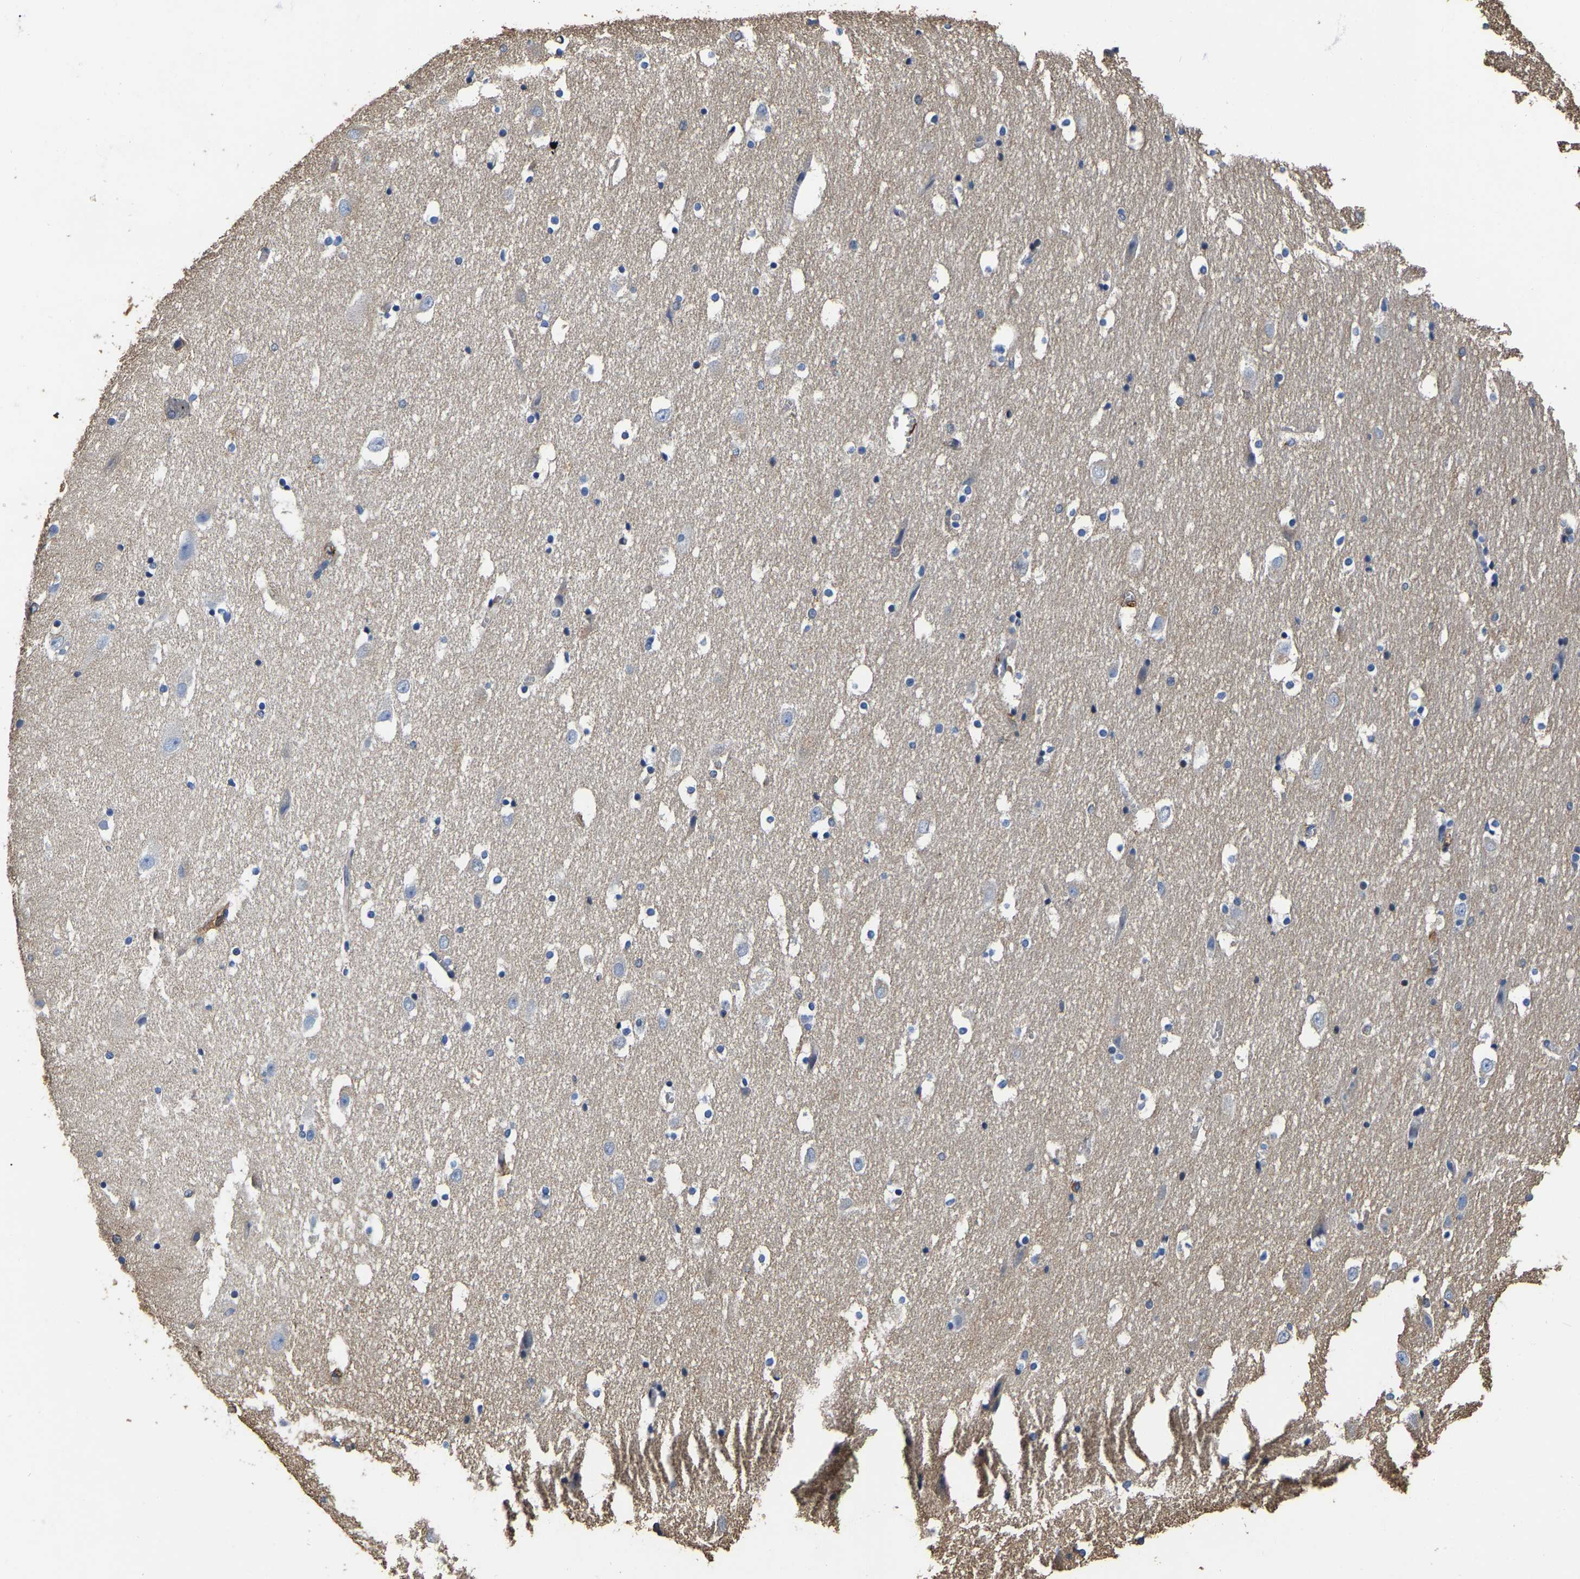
{"staining": {"intensity": "weak", "quantity": "<25%", "location": "cytoplasmic/membranous"}, "tissue": "hippocampus", "cell_type": "Glial cells", "image_type": "normal", "snomed": [{"axis": "morphology", "description": "Normal tissue, NOS"}, {"axis": "topography", "description": "Hippocampus"}], "caption": "High power microscopy micrograph of an IHC histopathology image of normal hippocampus, revealing no significant expression in glial cells.", "gene": "ARMT1", "patient": {"sex": "male", "age": 45}}